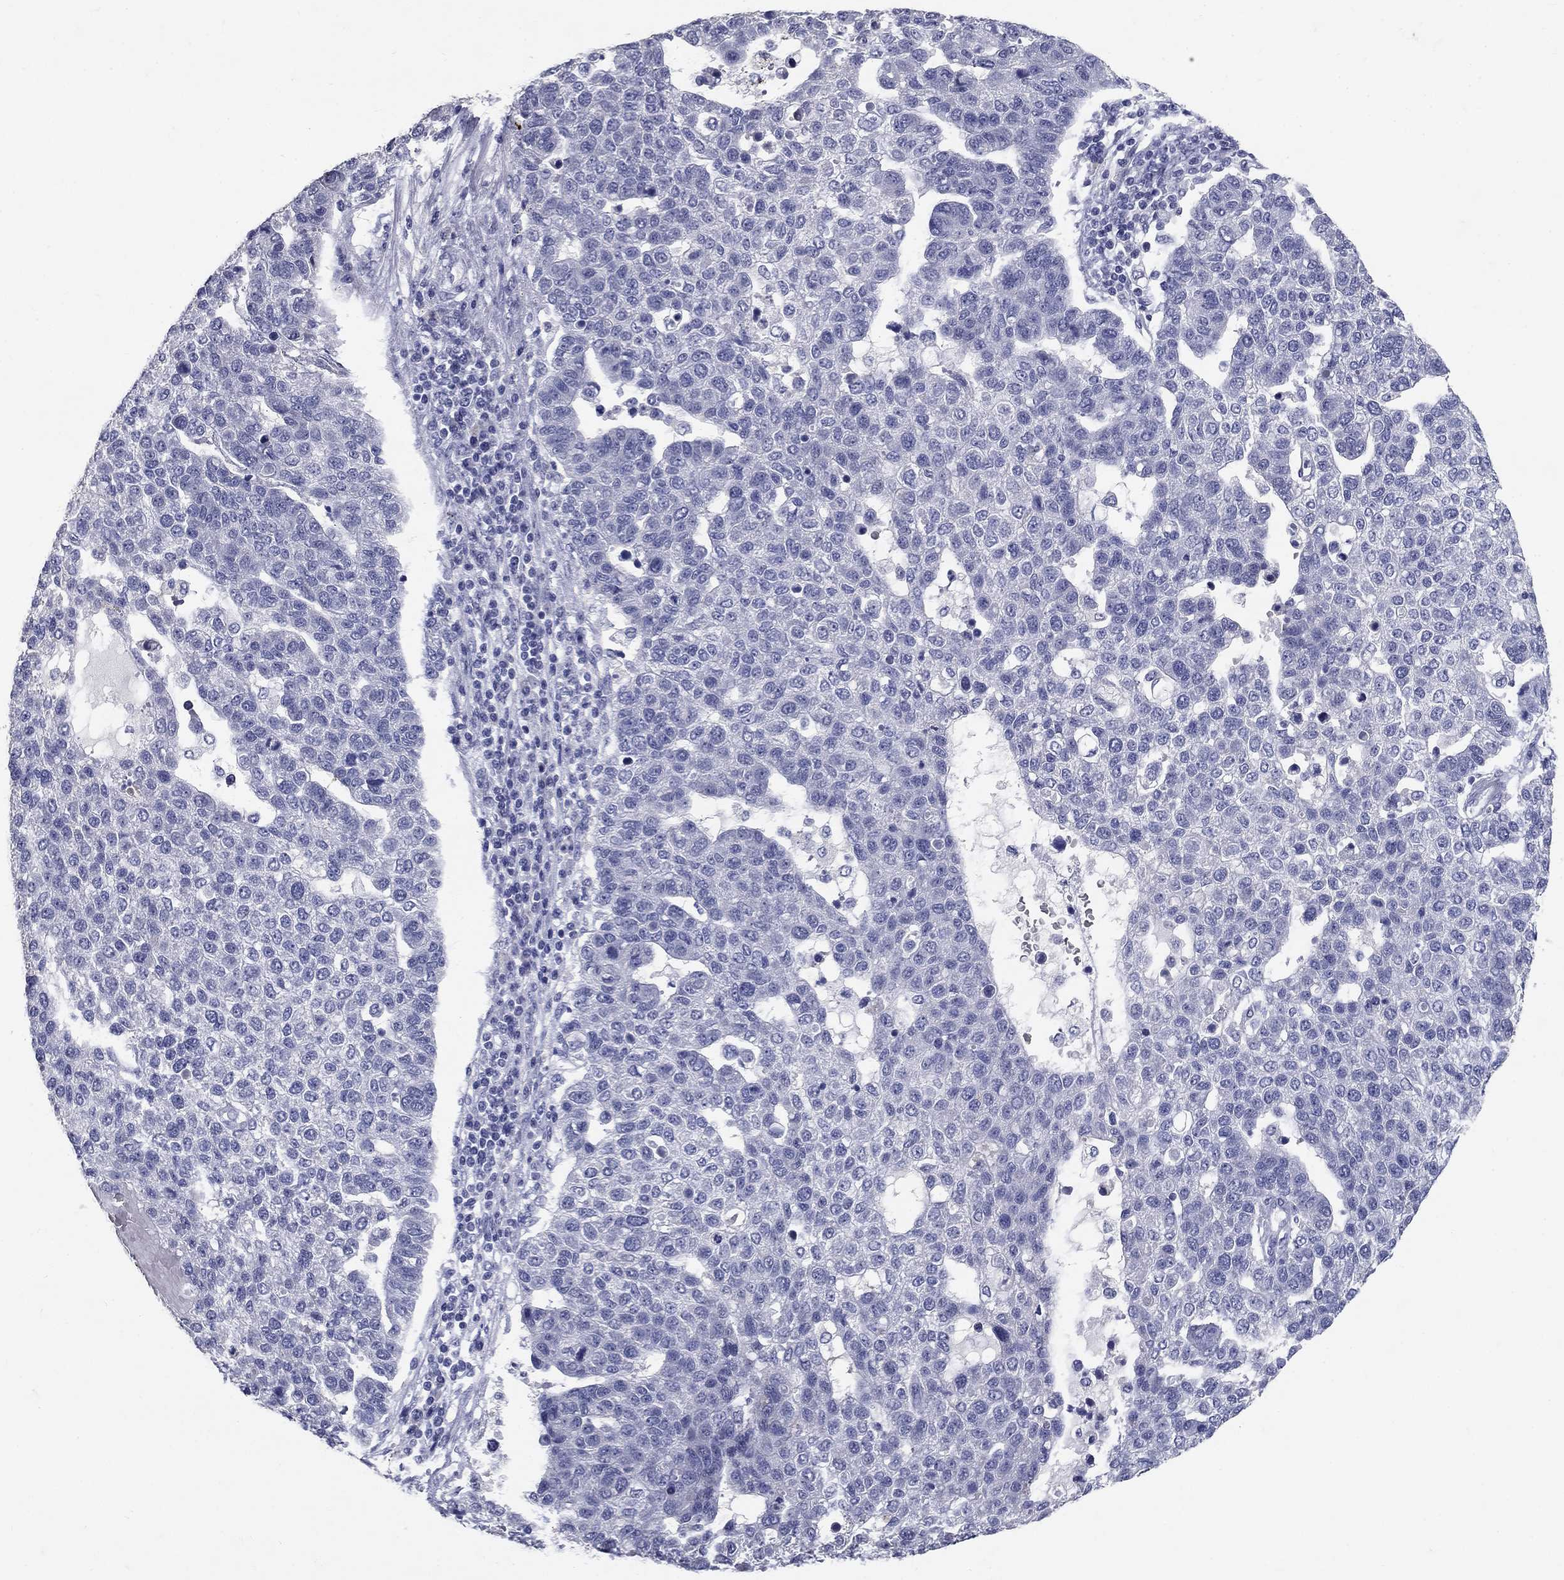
{"staining": {"intensity": "negative", "quantity": "none", "location": "none"}, "tissue": "pancreatic cancer", "cell_type": "Tumor cells", "image_type": "cancer", "snomed": [{"axis": "morphology", "description": "Adenocarcinoma, NOS"}, {"axis": "topography", "description": "Pancreas"}], "caption": "Immunohistochemistry (IHC) micrograph of human pancreatic cancer stained for a protein (brown), which displays no expression in tumor cells.", "gene": "POMC", "patient": {"sex": "female", "age": 61}}